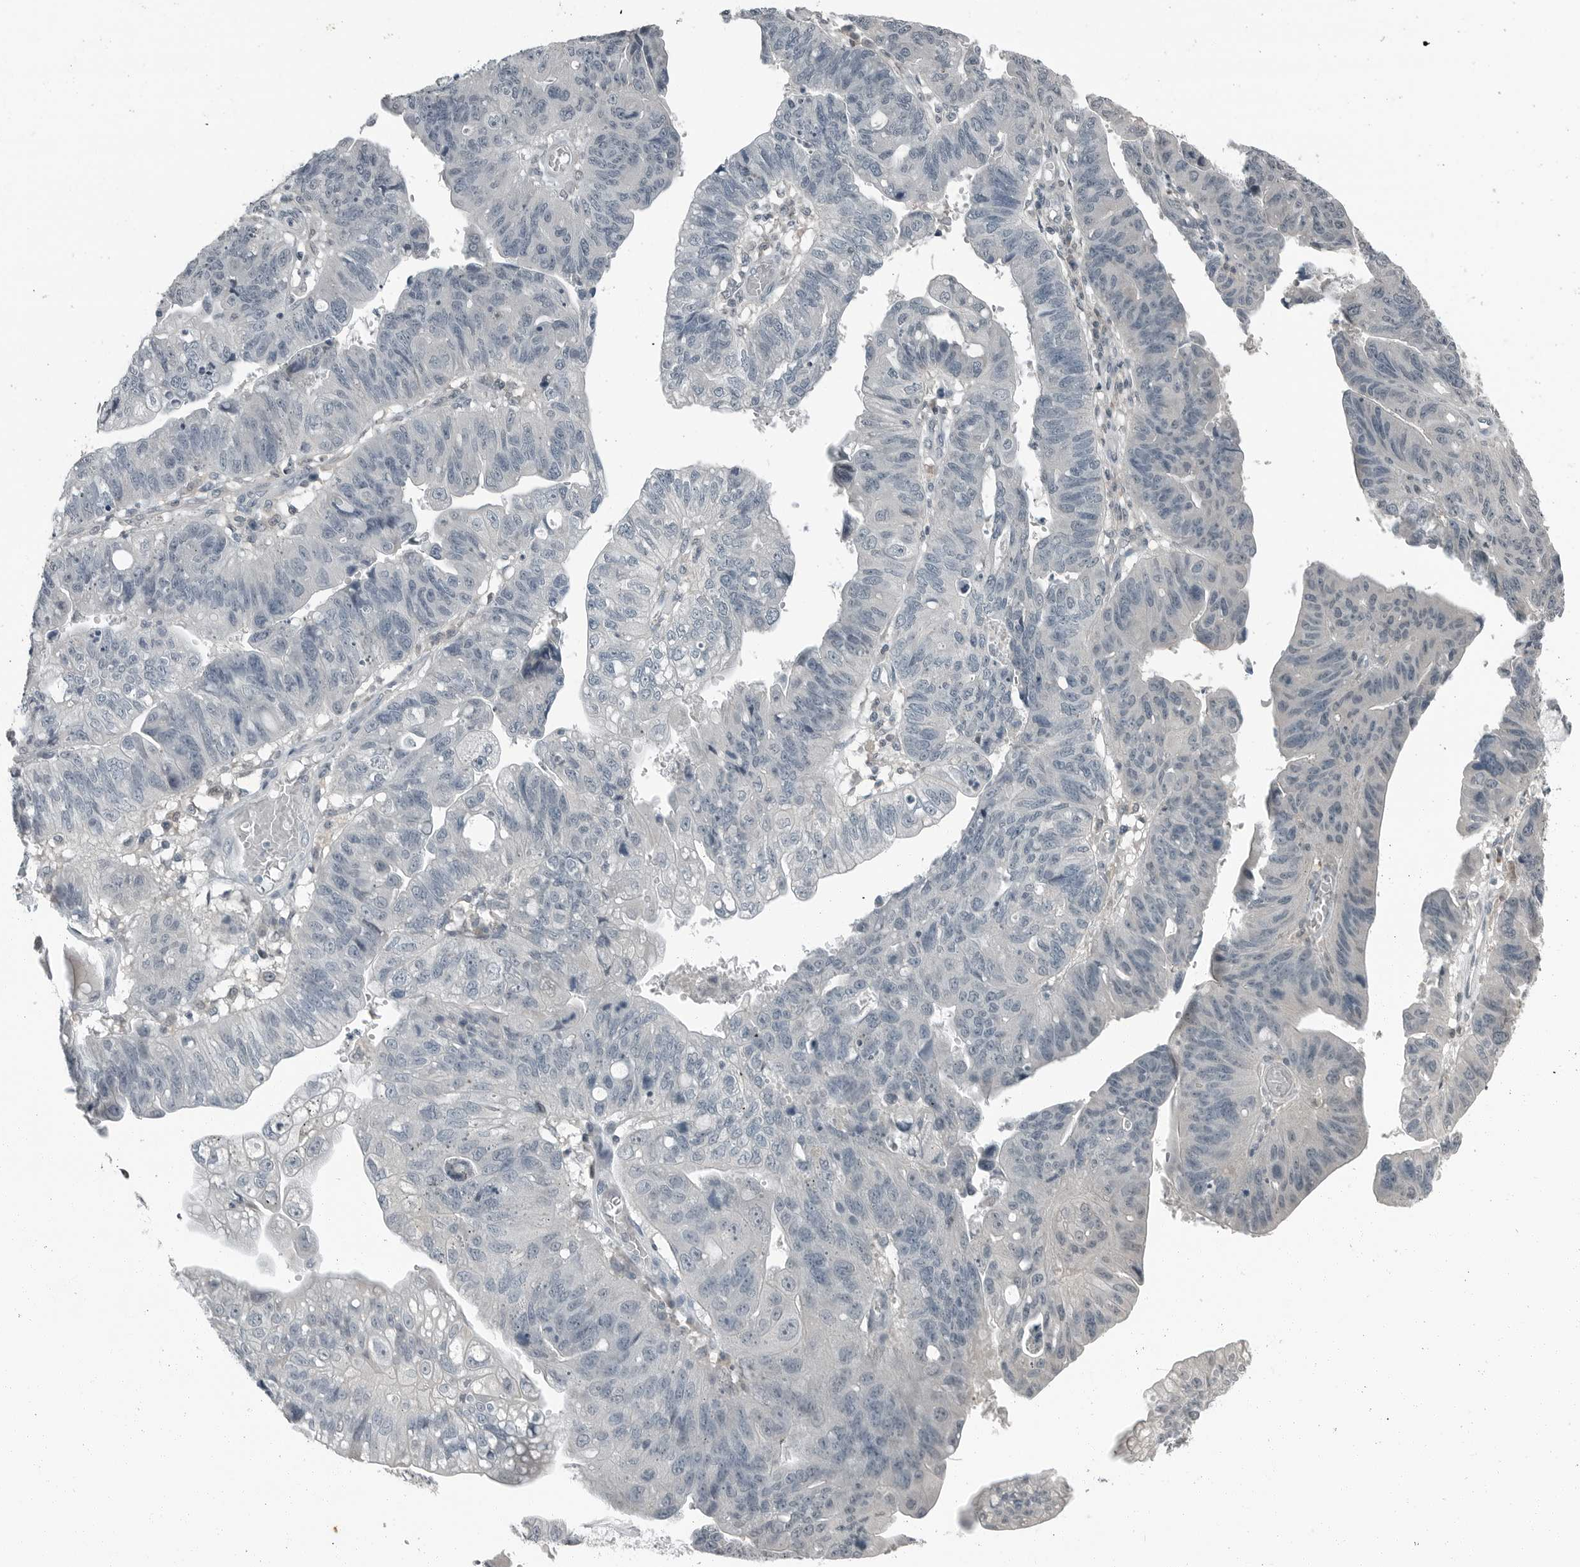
{"staining": {"intensity": "negative", "quantity": "none", "location": "none"}, "tissue": "stomach cancer", "cell_type": "Tumor cells", "image_type": "cancer", "snomed": [{"axis": "morphology", "description": "Adenocarcinoma, NOS"}, {"axis": "topography", "description": "Stomach"}], "caption": "Tumor cells show no significant staining in stomach cancer.", "gene": "KYAT1", "patient": {"sex": "male", "age": 59}}